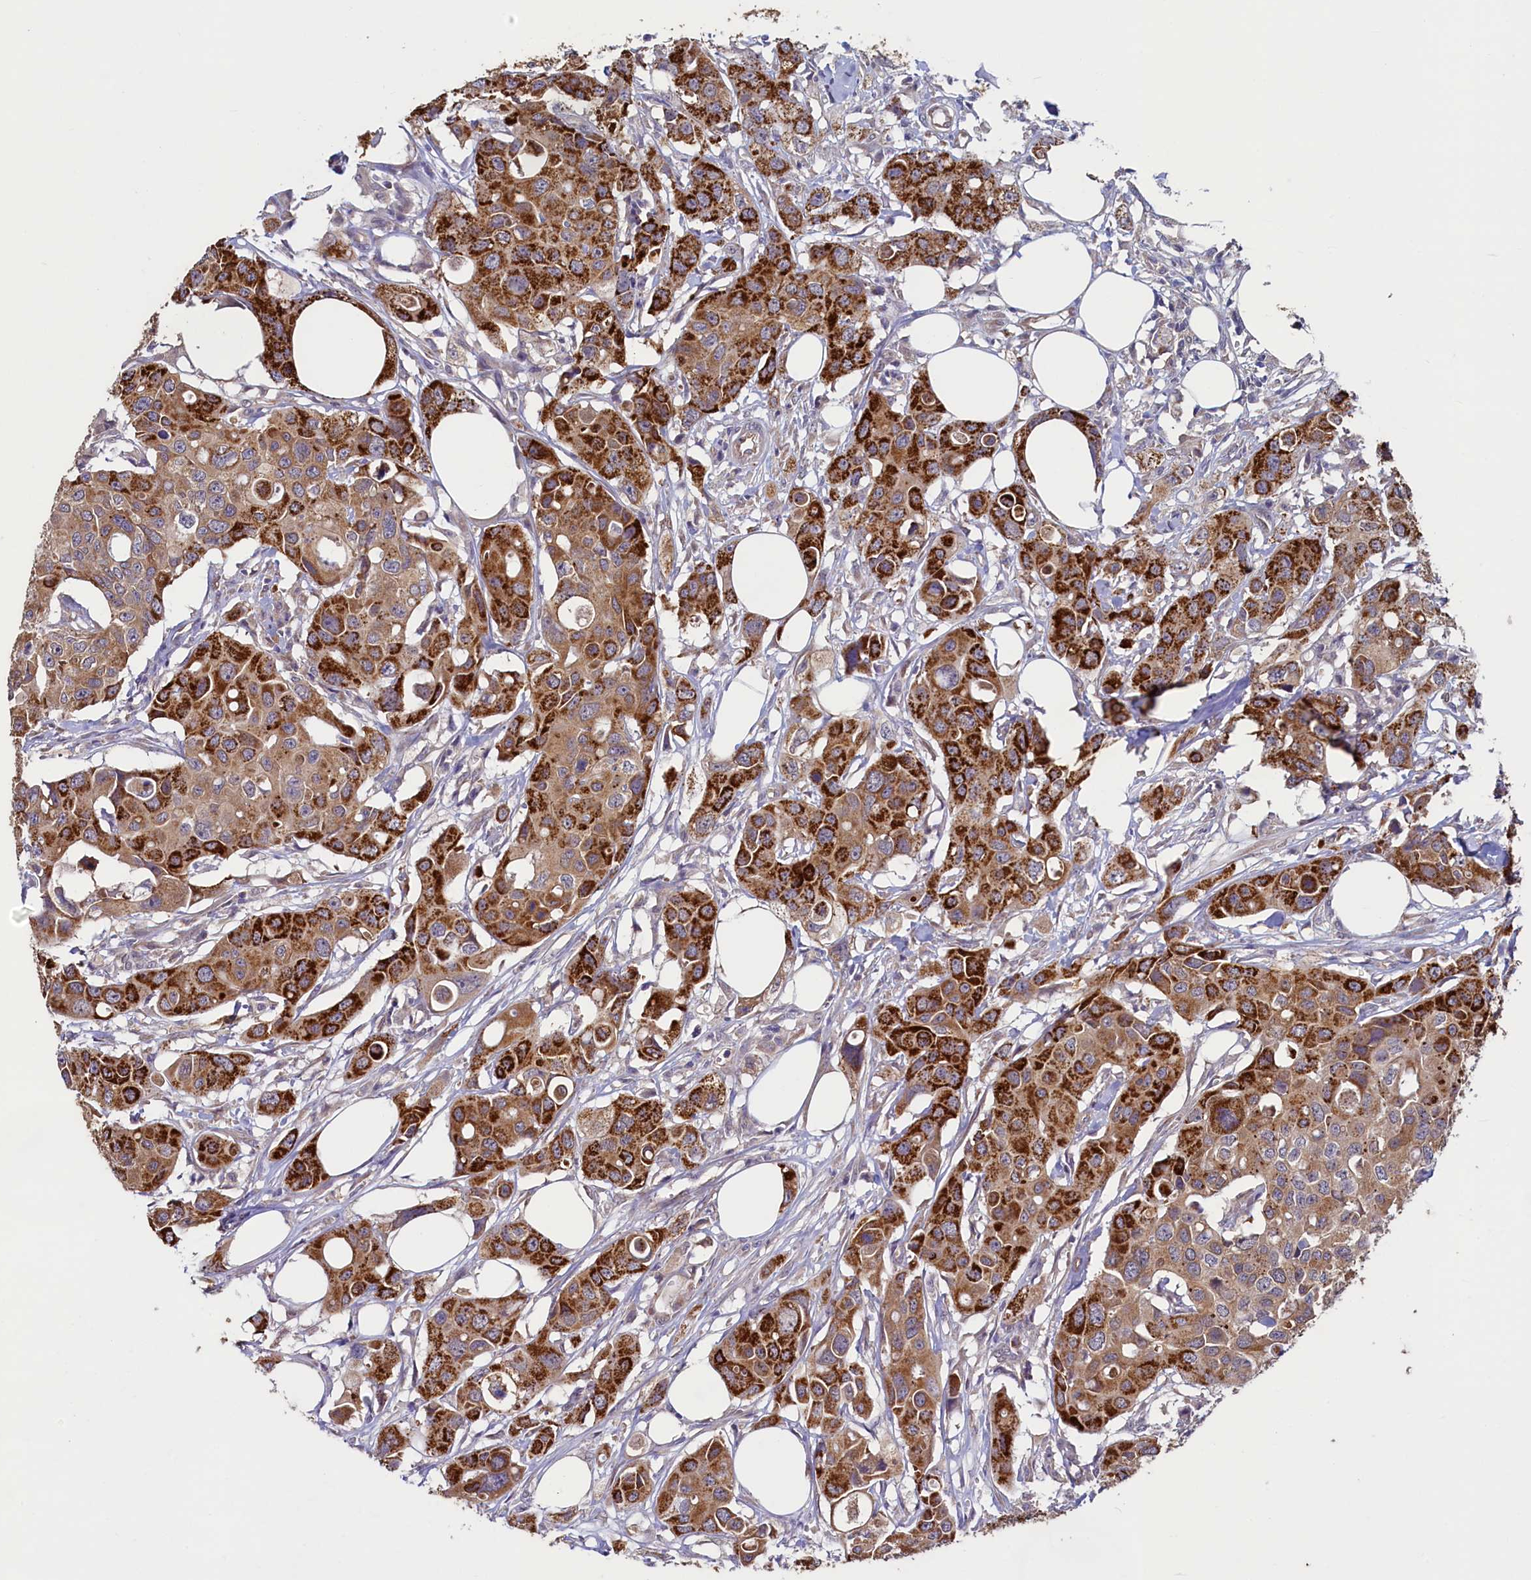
{"staining": {"intensity": "strong", "quantity": ">75%", "location": "cytoplasmic/membranous"}, "tissue": "colorectal cancer", "cell_type": "Tumor cells", "image_type": "cancer", "snomed": [{"axis": "morphology", "description": "Adenocarcinoma, NOS"}, {"axis": "topography", "description": "Colon"}], "caption": "Immunohistochemistry staining of colorectal cancer, which demonstrates high levels of strong cytoplasmic/membranous expression in about >75% of tumor cells indicating strong cytoplasmic/membranous protein positivity. The staining was performed using DAB (3,3'-diaminobenzidine) (brown) for protein detection and nuclei were counterstained in hematoxylin (blue).", "gene": "SPATA2L", "patient": {"sex": "male", "age": 77}}